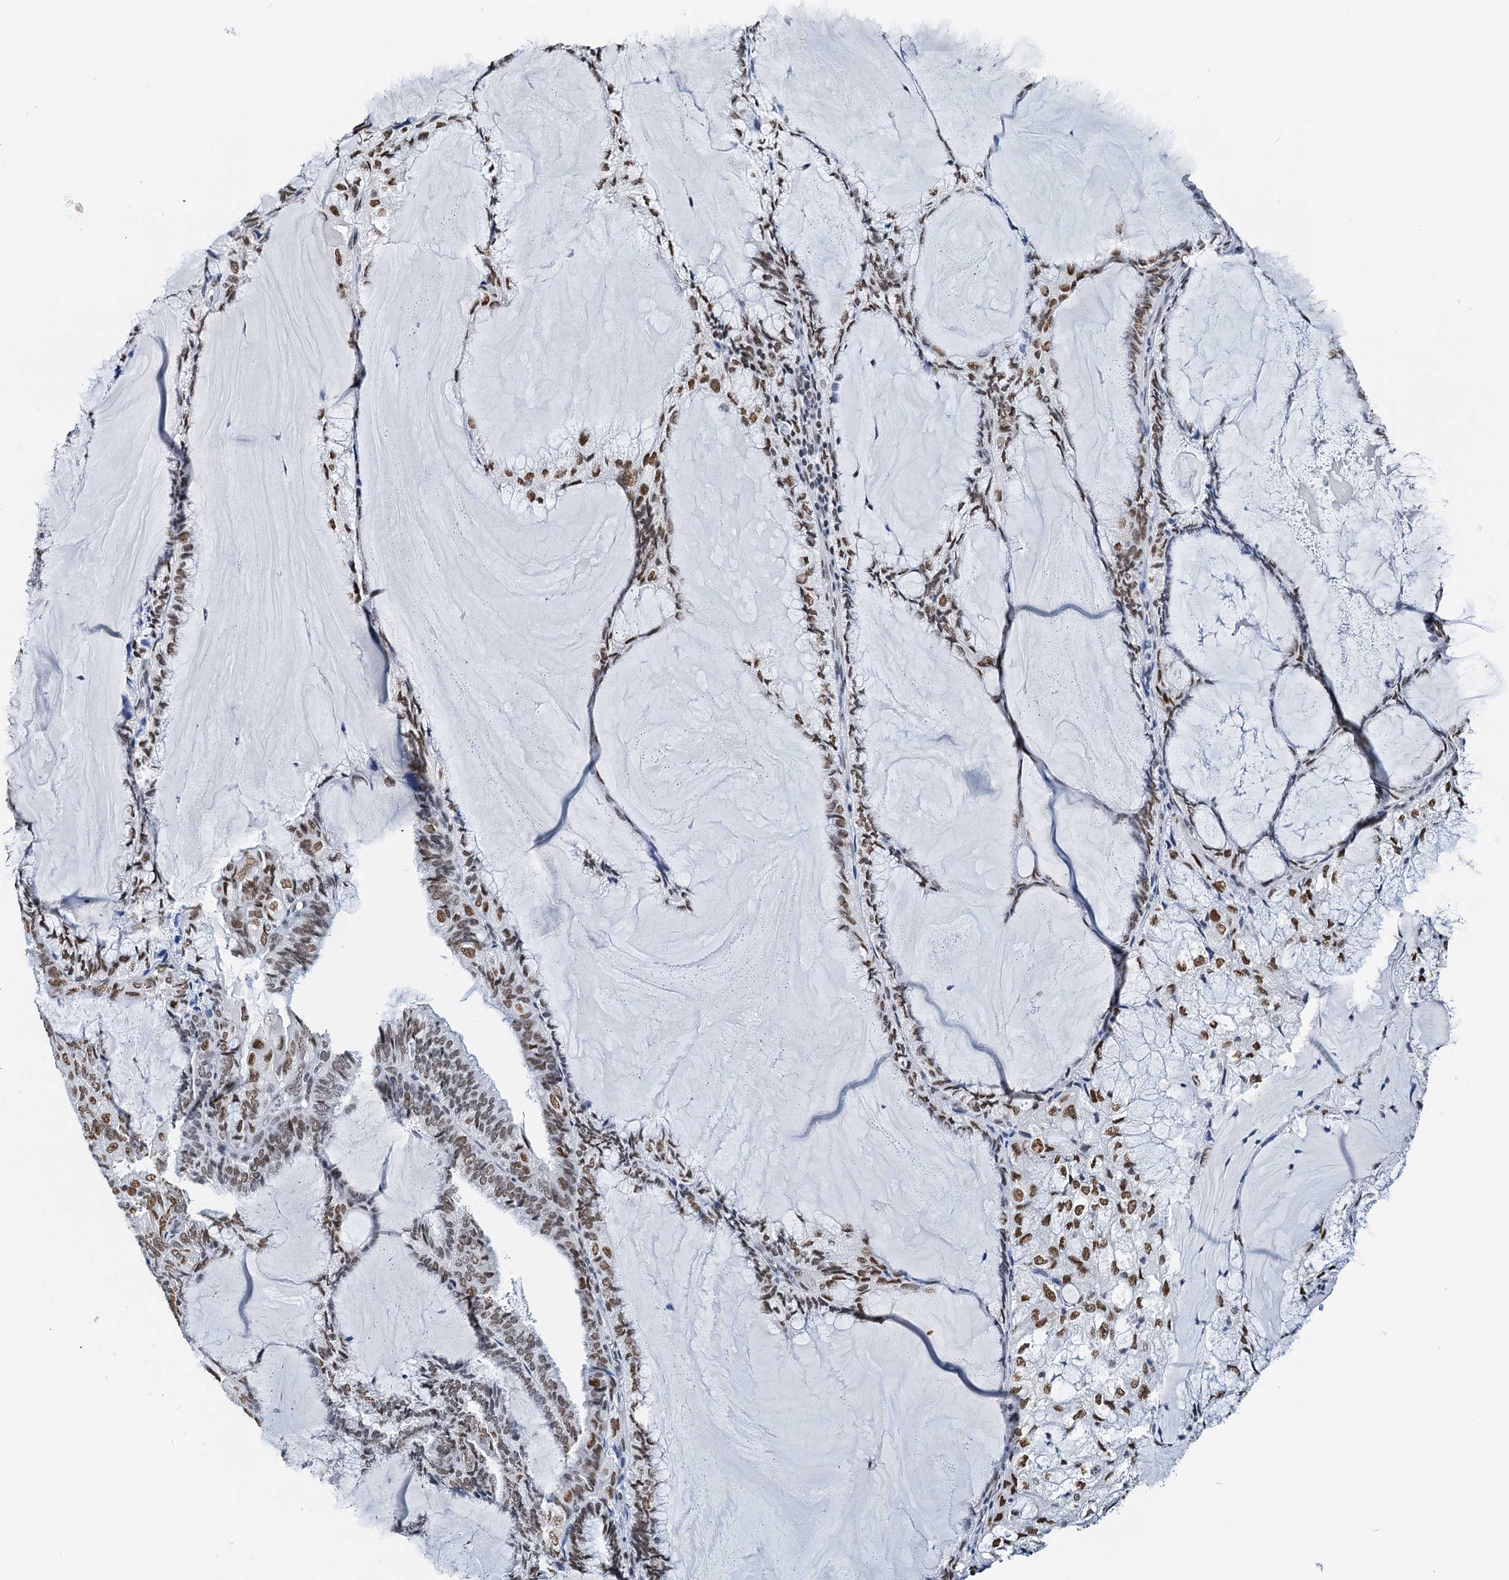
{"staining": {"intensity": "moderate", "quantity": ">75%", "location": "nuclear"}, "tissue": "endometrial cancer", "cell_type": "Tumor cells", "image_type": "cancer", "snomed": [{"axis": "morphology", "description": "Adenocarcinoma, NOS"}, {"axis": "topography", "description": "Endometrium"}], "caption": "A brown stain labels moderate nuclear staining of a protein in endometrial adenocarcinoma tumor cells. The staining was performed using DAB to visualize the protein expression in brown, while the nuclei were stained in blue with hematoxylin (Magnification: 20x).", "gene": "SLTM", "patient": {"sex": "female", "age": 81}}